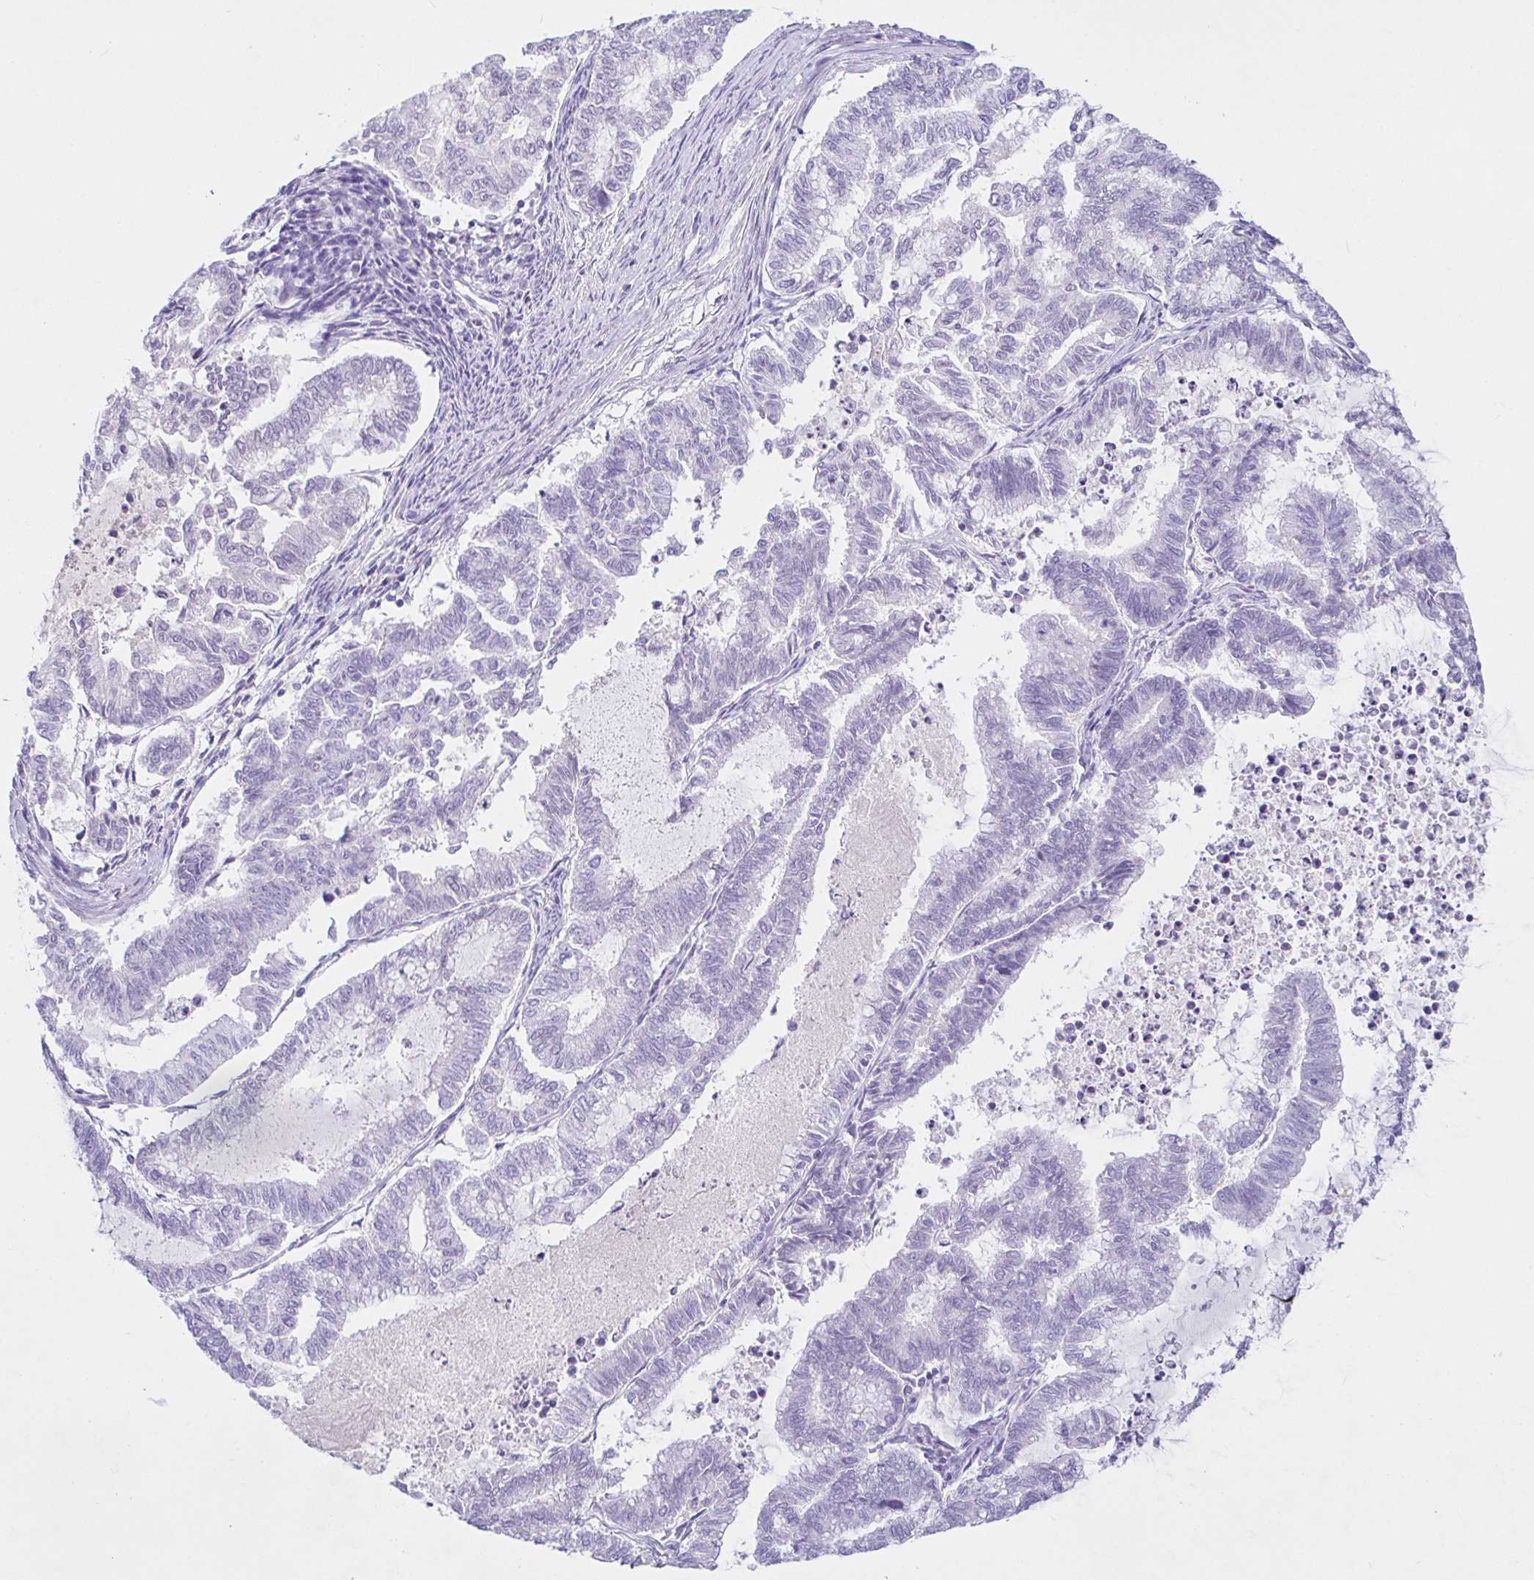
{"staining": {"intensity": "negative", "quantity": "none", "location": "none"}, "tissue": "endometrial cancer", "cell_type": "Tumor cells", "image_type": "cancer", "snomed": [{"axis": "morphology", "description": "Adenocarcinoma, NOS"}, {"axis": "topography", "description": "Endometrium"}], "caption": "Endometrial adenocarcinoma was stained to show a protein in brown. There is no significant expression in tumor cells.", "gene": "SAA4", "patient": {"sex": "female", "age": 79}}